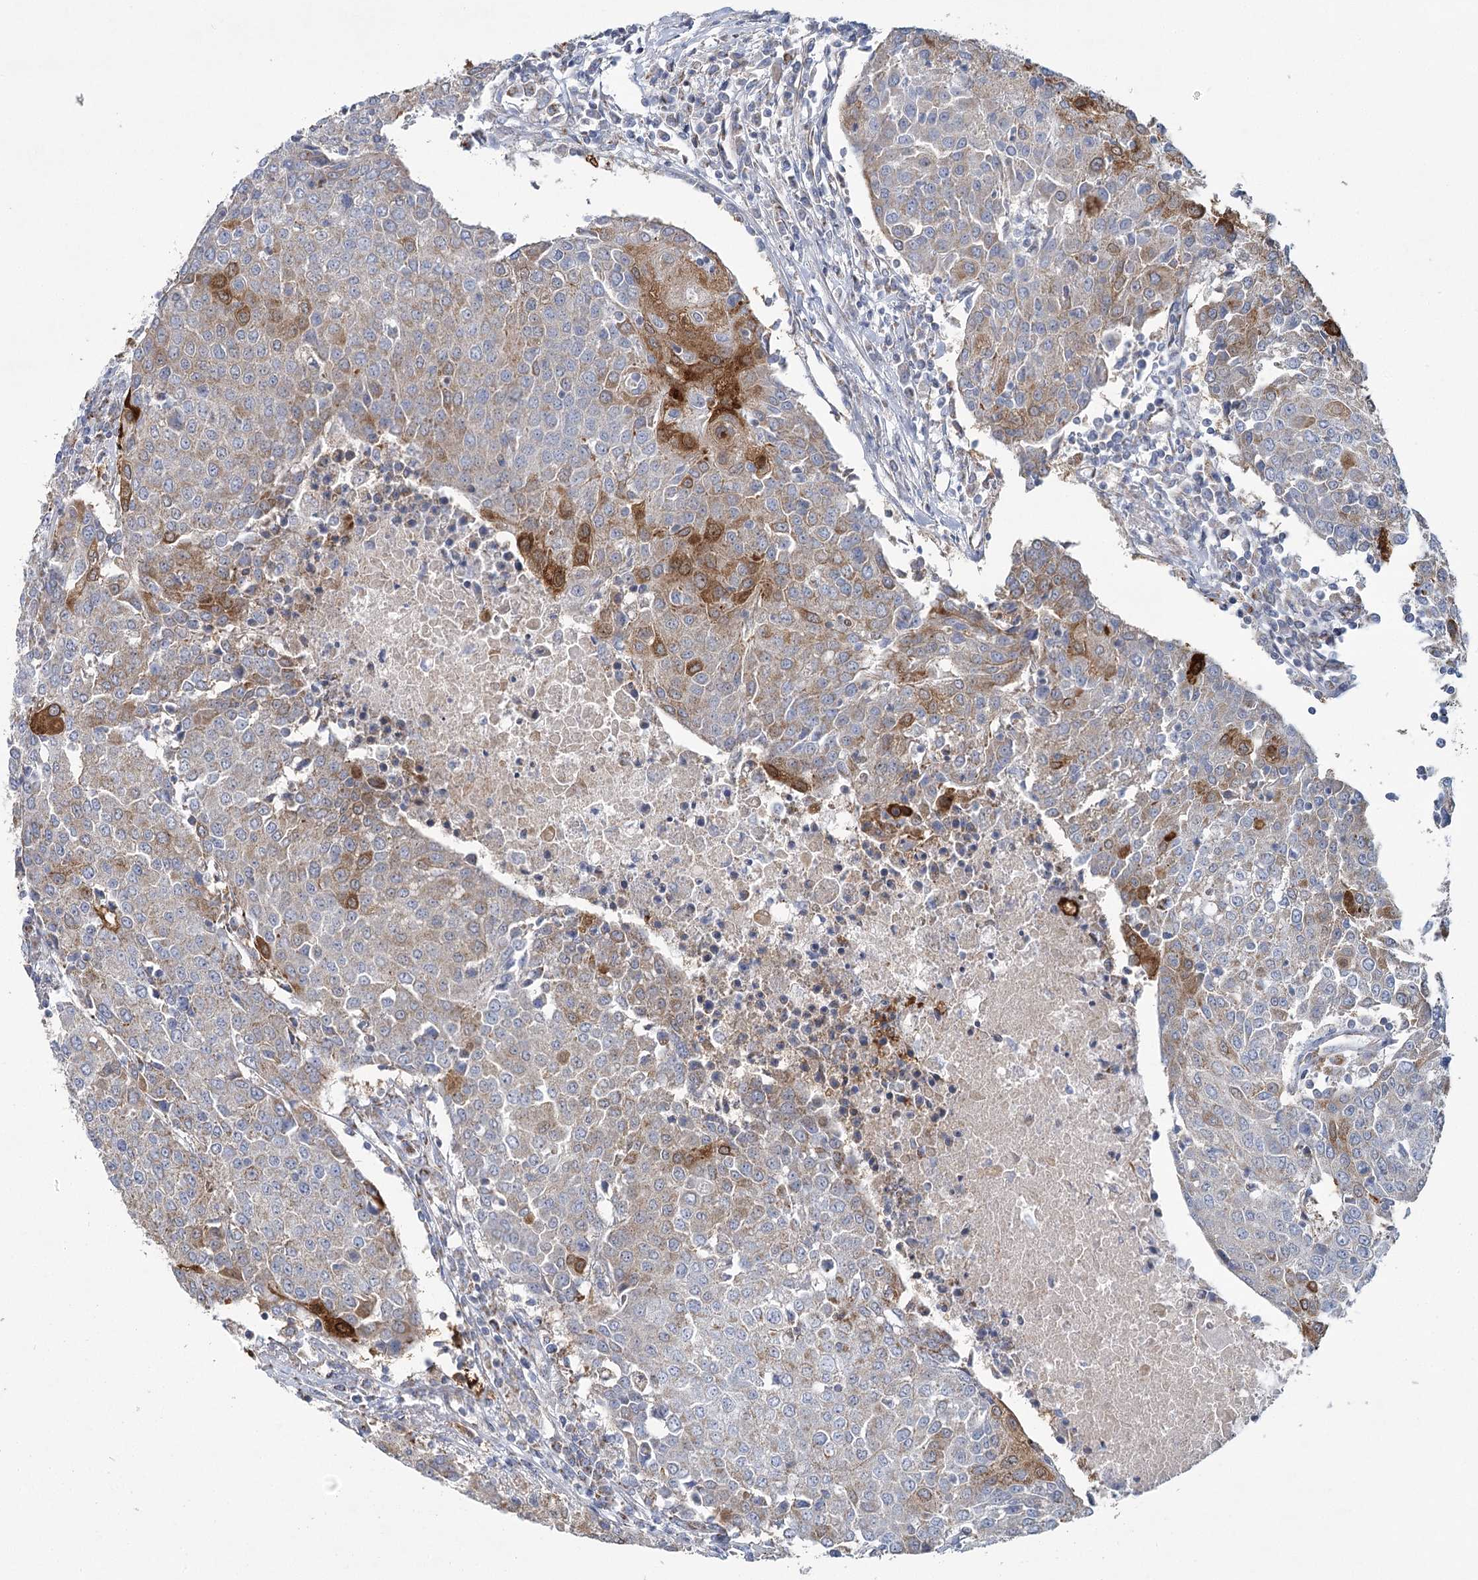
{"staining": {"intensity": "moderate", "quantity": "<25%", "location": "cytoplasmic/membranous"}, "tissue": "urothelial cancer", "cell_type": "Tumor cells", "image_type": "cancer", "snomed": [{"axis": "morphology", "description": "Urothelial carcinoma, High grade"}, {"axis": "topography", "description": "Urinary bladder"}], "caption": "Immunohistochemistry (IHC) (DAB) staining of urothelial cancer shows moderate cytoplasmic/membranous protein positivity in approximately <25% of tumor cells.", "gene": "SNX7", "patient": {"sex": "female", "age": 85}}